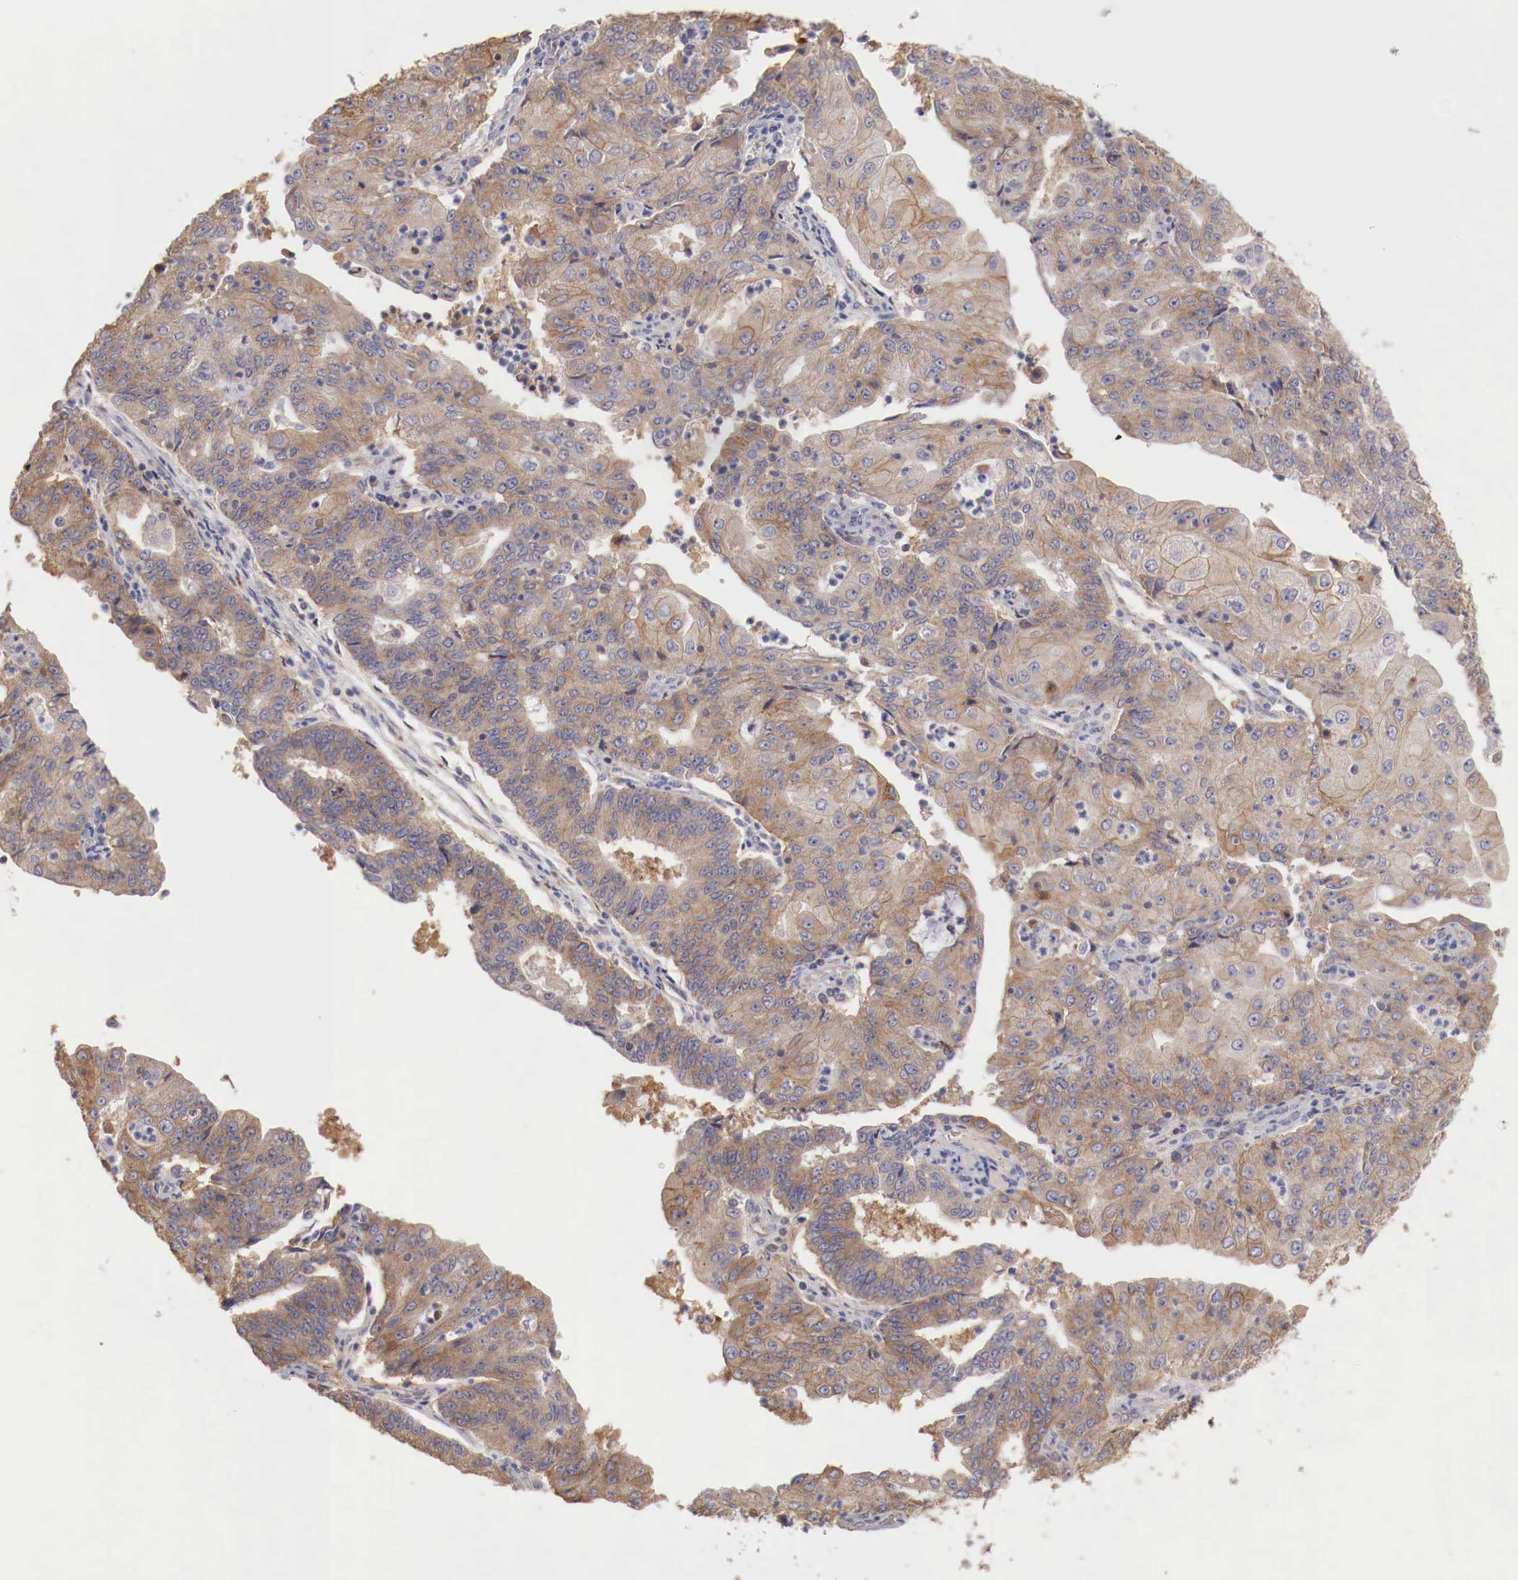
{"staining": {"intensity": "moderate", "quantity": "25%-75%", "location": "cytoplasmic/membranous"}, "tissue": "endometrial cancer", "cell_type": "Tumor cells", "image_type": "cancer", "snomed": [{"axis": "morphology", "description": "Adenocarcinoma, NOS"}, {"axis": "topography", "description": "Endometrium"}], "caption": "Immunohistochemical staining of adenocarcinoma (endometrial) displays medium levels of moderate cytoplasmic/membranous expression in approximately 25%-75% of tumor cells.", "gene": "PITPNA", "patient": {"sex": "female", "age": 56}}